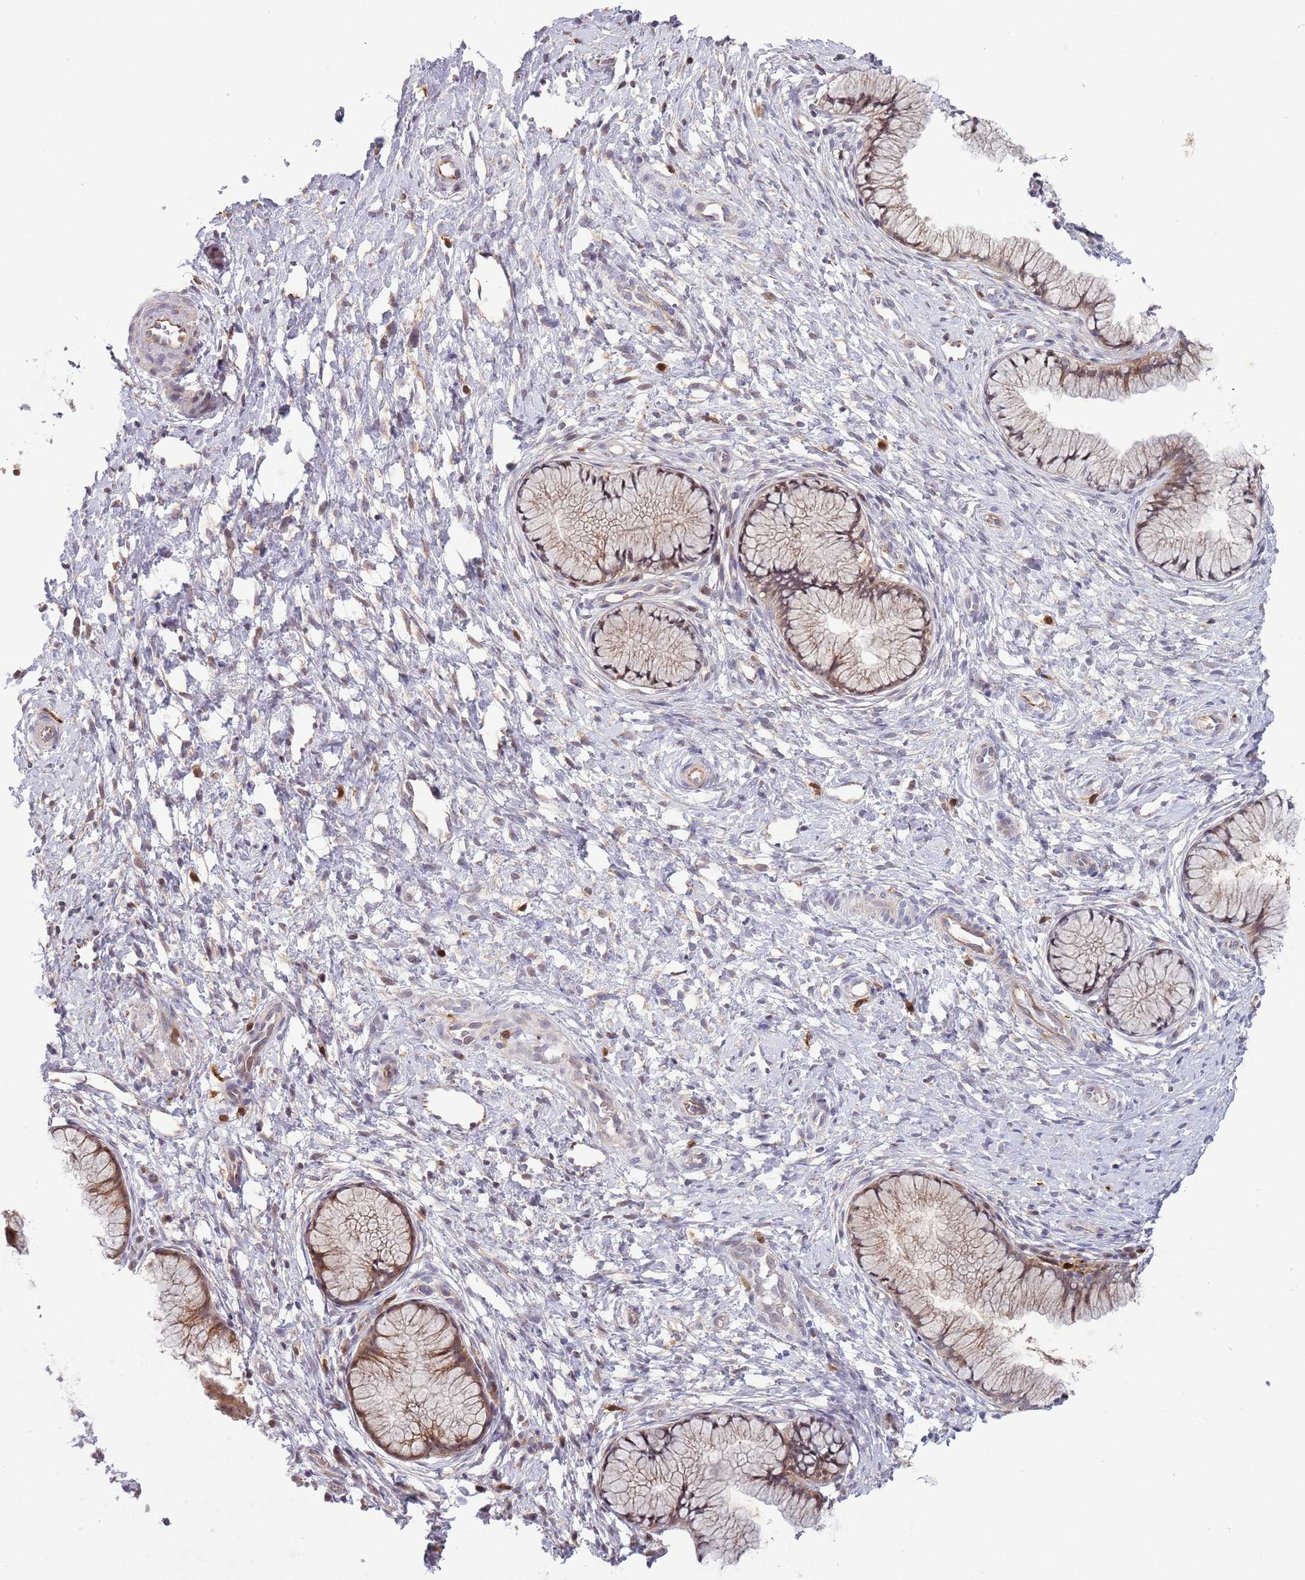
{"staining": {"intensity": "moderate", "quantity": ">75%", "location": "cytoplasmic/membranous,nuclear"}, "tissue": "cervix", "cell_type": "Glandular cells", "image_type": "normal", "snomed": [{"axis": "morphology", "description": "Normal tissue, NOS"}, {"axis": "topography", "description": "Cervix"}], "caption": "Immunohistochemical staining of benign cervix demonstrates medium levels of moderate cytoplasmic/membranous,nuclear staining in about >75% of glandular cells. Ihc stains the protein of interest in brown and the nuclei are stained blue.", "gene": "CCNJL", "patient": {"sex": "female", "age": 36}}